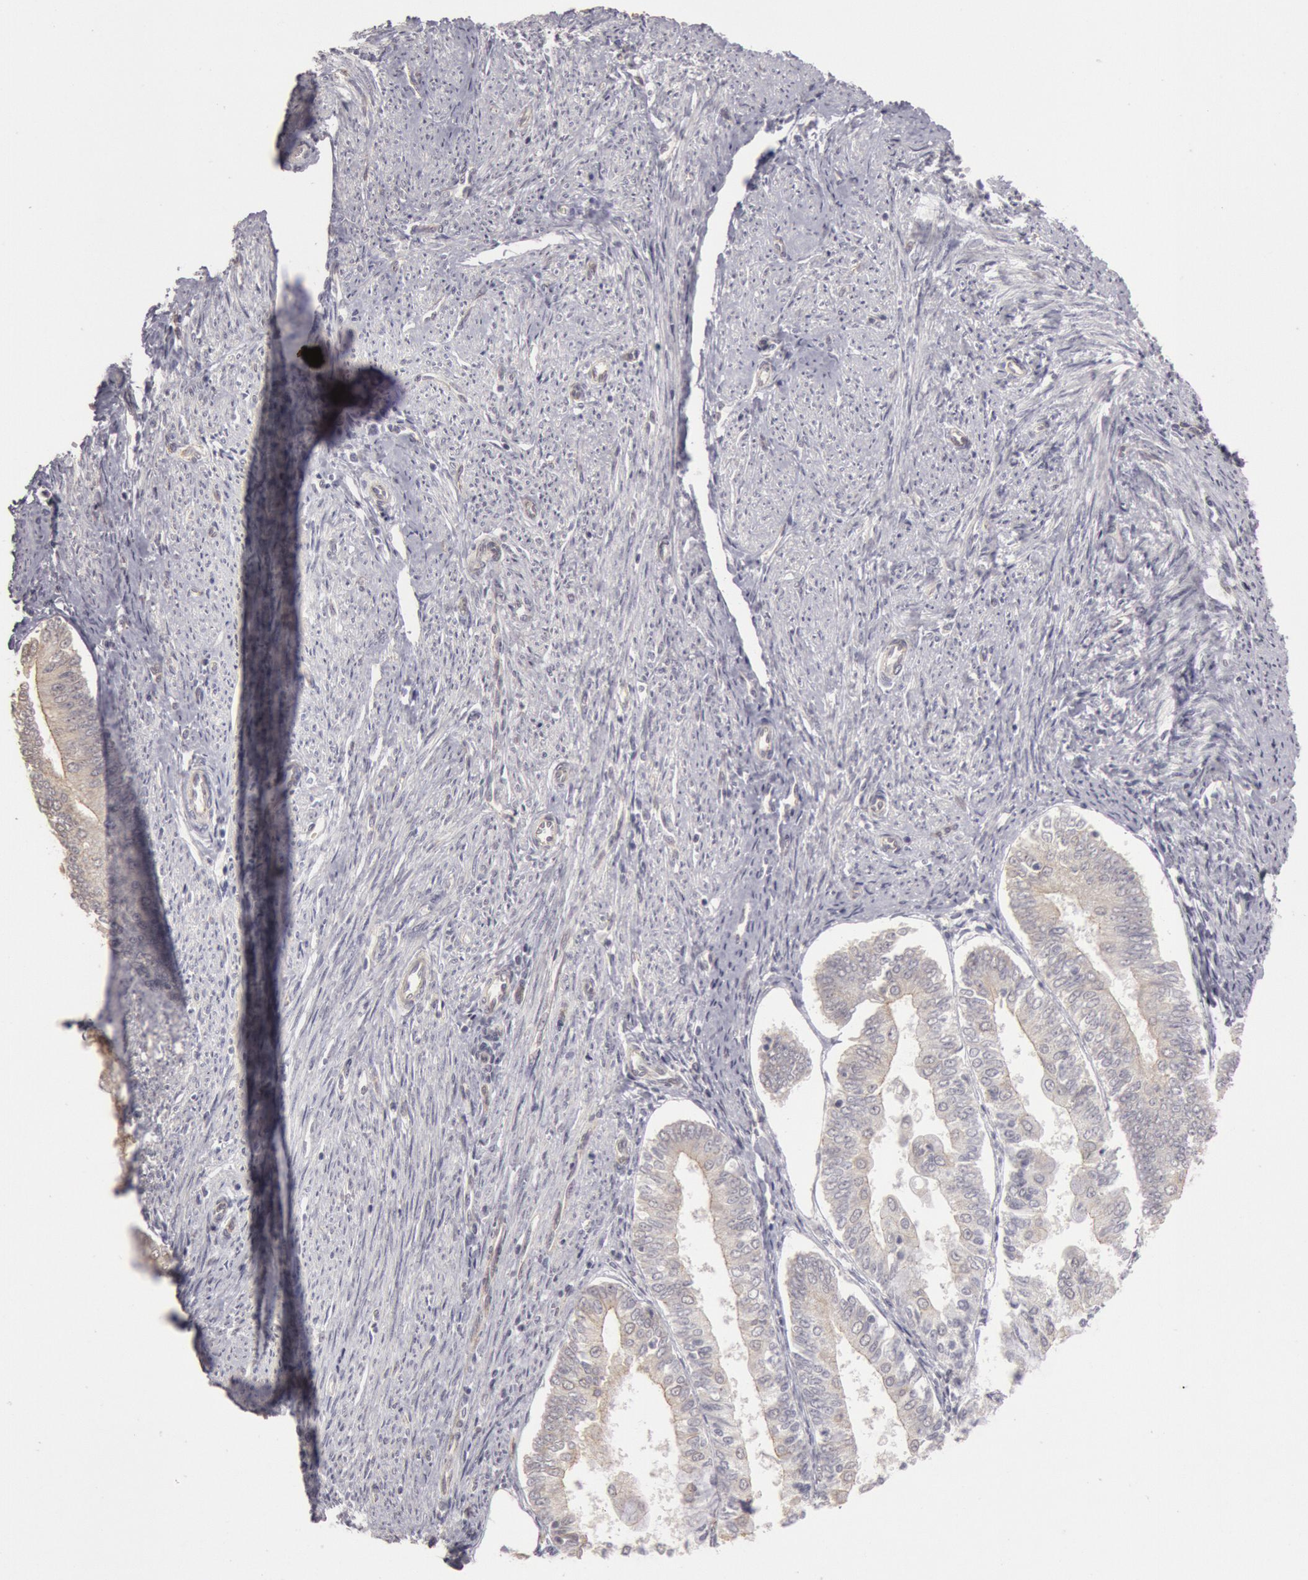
{"staining": {"intensity": "negative", "quantity": "none", "location": "none"}, "tissue": "endometrial cancer", "cell_type": "Tumor cells", "image_type": "cancer", "snomed": [{"axis": "morphology", "description": "Adenocarcinoma, NOS"}, {"axis": "topography", "description": "Endometrium"}], "caption": "Tumor cells are negative for brown protein staining in endometrial cancer (adenocarcinoma).", "gene": "RIMBP3C", "patient": {"sex": "female", "age": 75}}